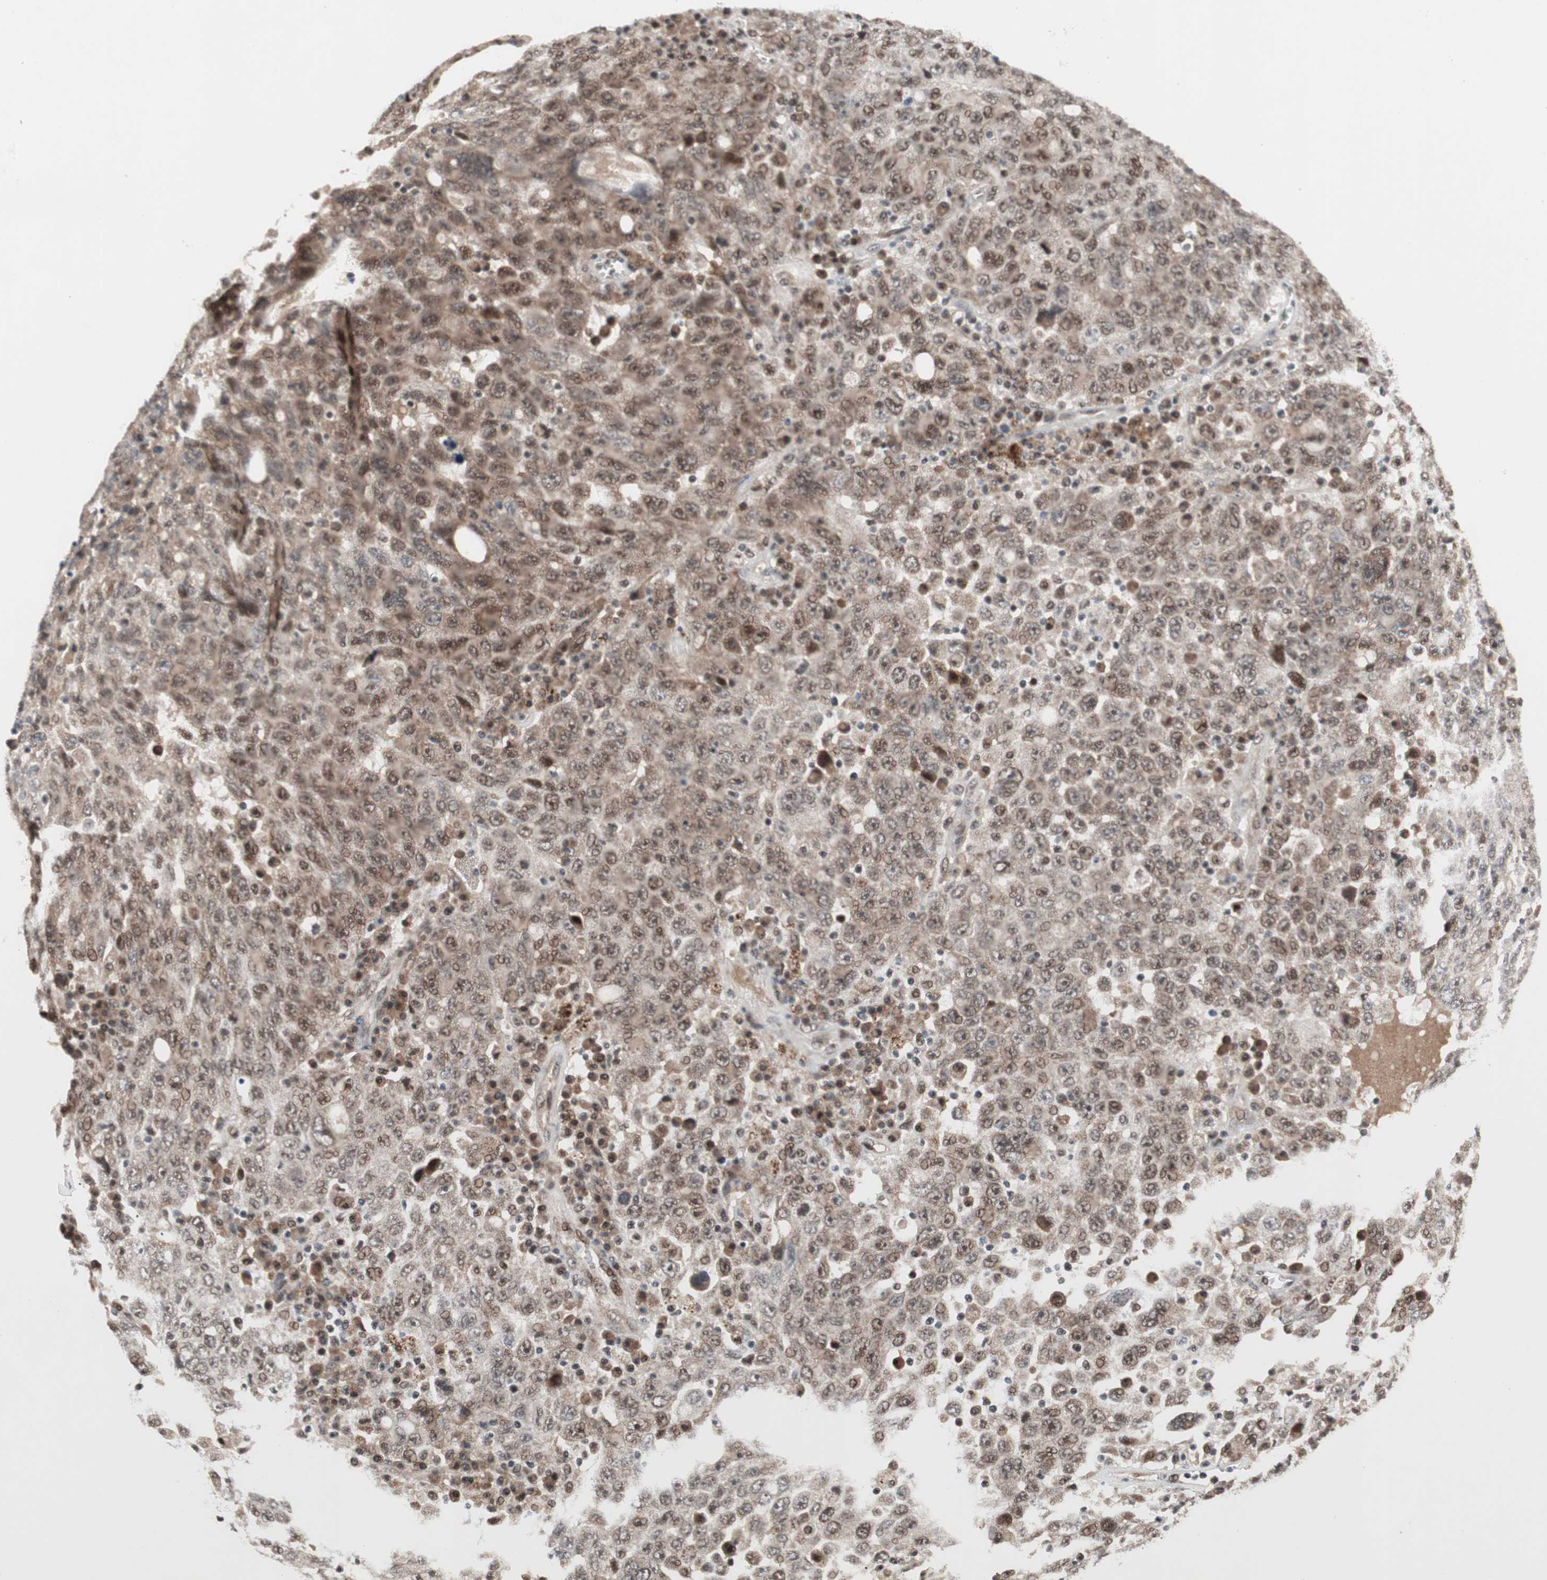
{"staining": {"intensity": "weak", "quantity": ">75%", "location": "cytoplasmic/membranous,nuclear"}, "tissue": "ovarian cancer", "cell_type": "Tumor cells", "image_type": "cancer", "snomed": [{"axis": "morphology", "description": "Carcinoma, endometroid"}, {"axis": "topography", "description": "Ovary"}], "caption": "DAB (3,3'-diaminobenzidine) immunohistochemical staining of ovarian cancer reveals weak cytoplasmic/membranous and nuclear protein staining in about >75% of tumor cells.", "gene": "TCF12", "patient": {"sex": "female", "age": 62}}